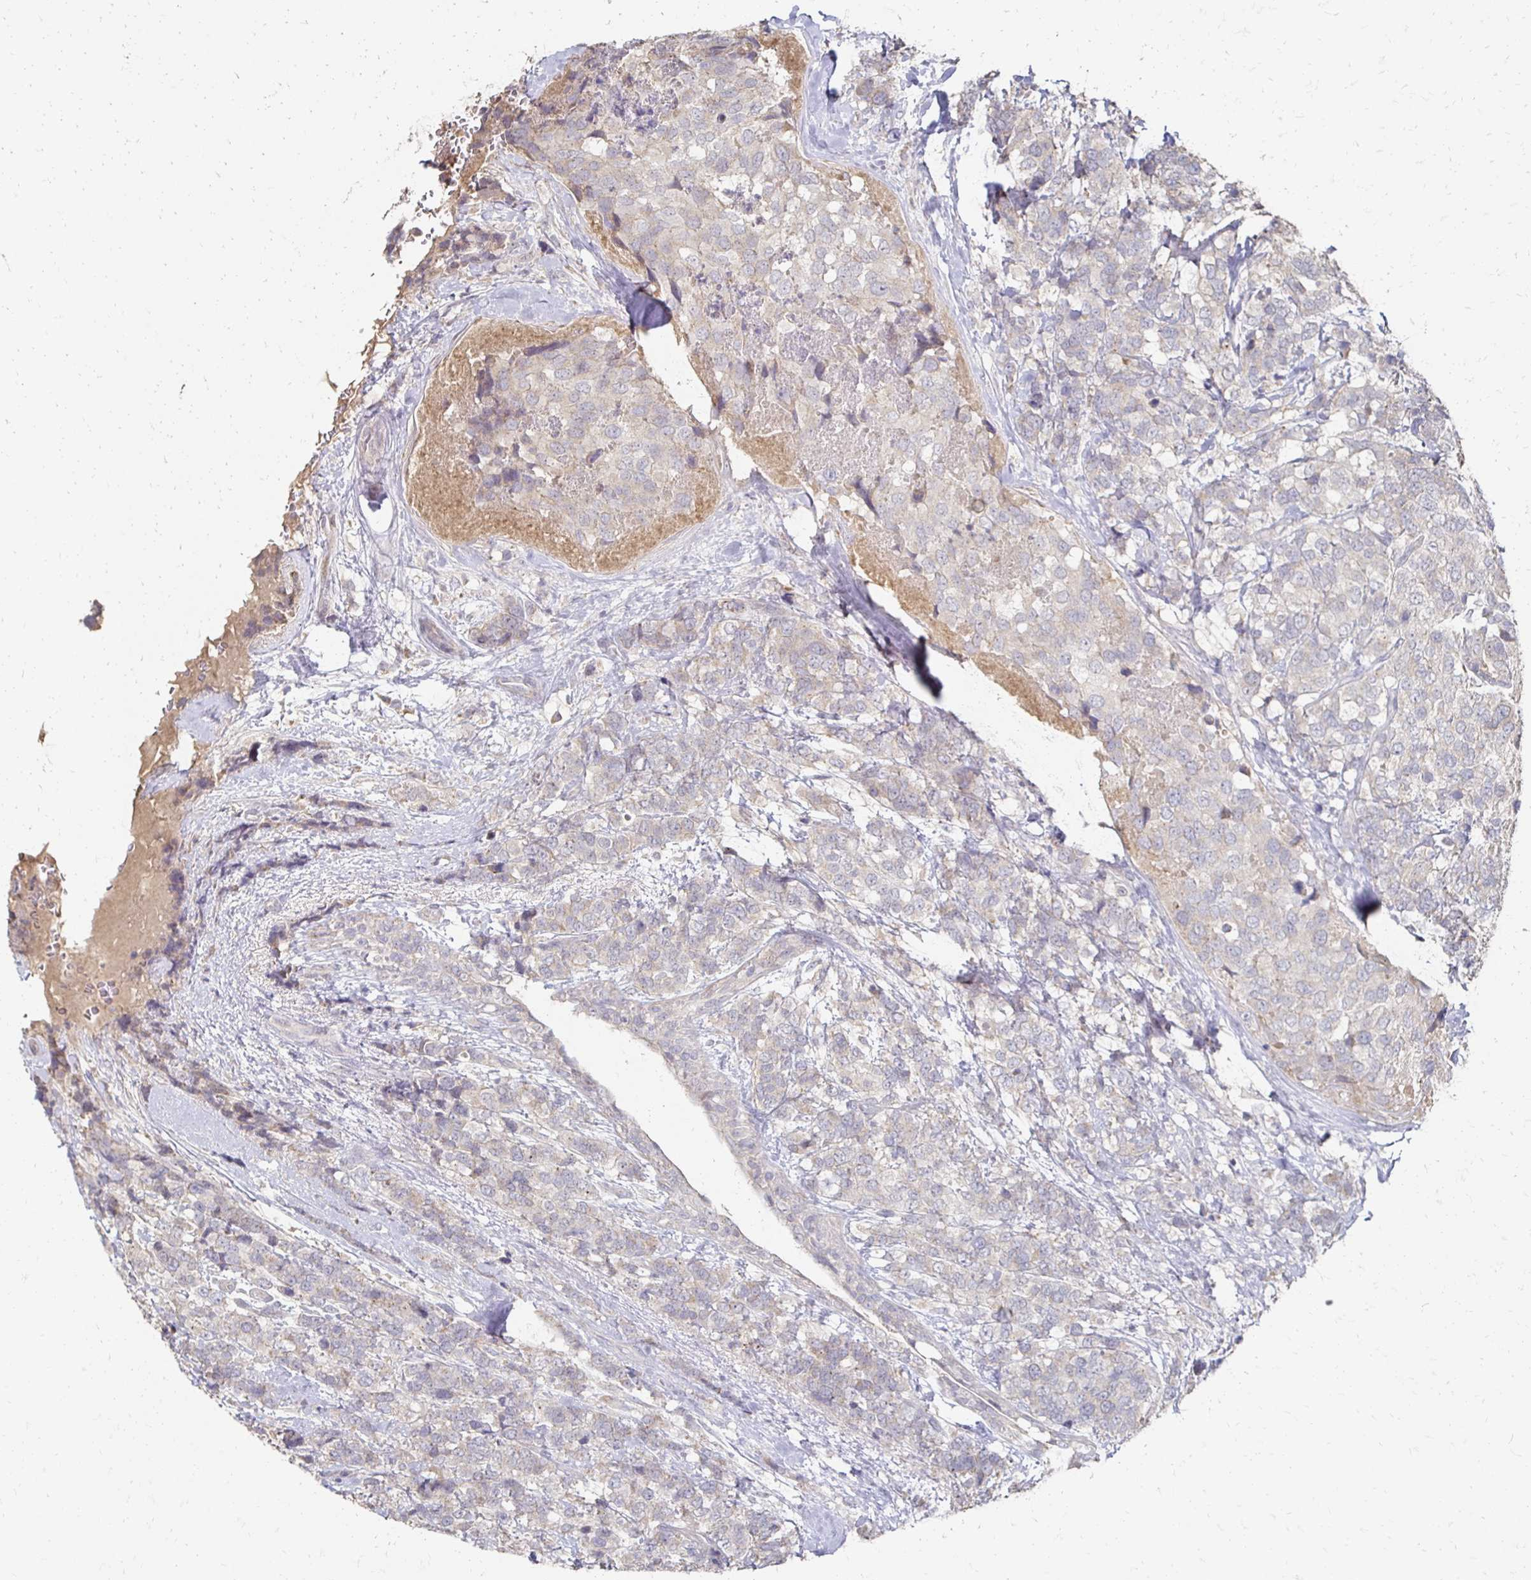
{"staining": {"intensity": "weak", "quantity": "<25%", "location": "cytoplasmic/membranous"}, "tissue": "breast cancer", "cell_type": "Tumor cells", "image_type": "cancer", "snomed": [{"axis": "morphology", "description": "Lobular carcinoma"}, {"axis": "topography", "description": "Breast"}], "caption": "This is an immunohistochemistry (IHC) photomicrograph of lobular carcinoma (breast). There is no staining in tumor cells.", "gene": "ZNF727", "patient": {"sex": "female", "age": 59}}